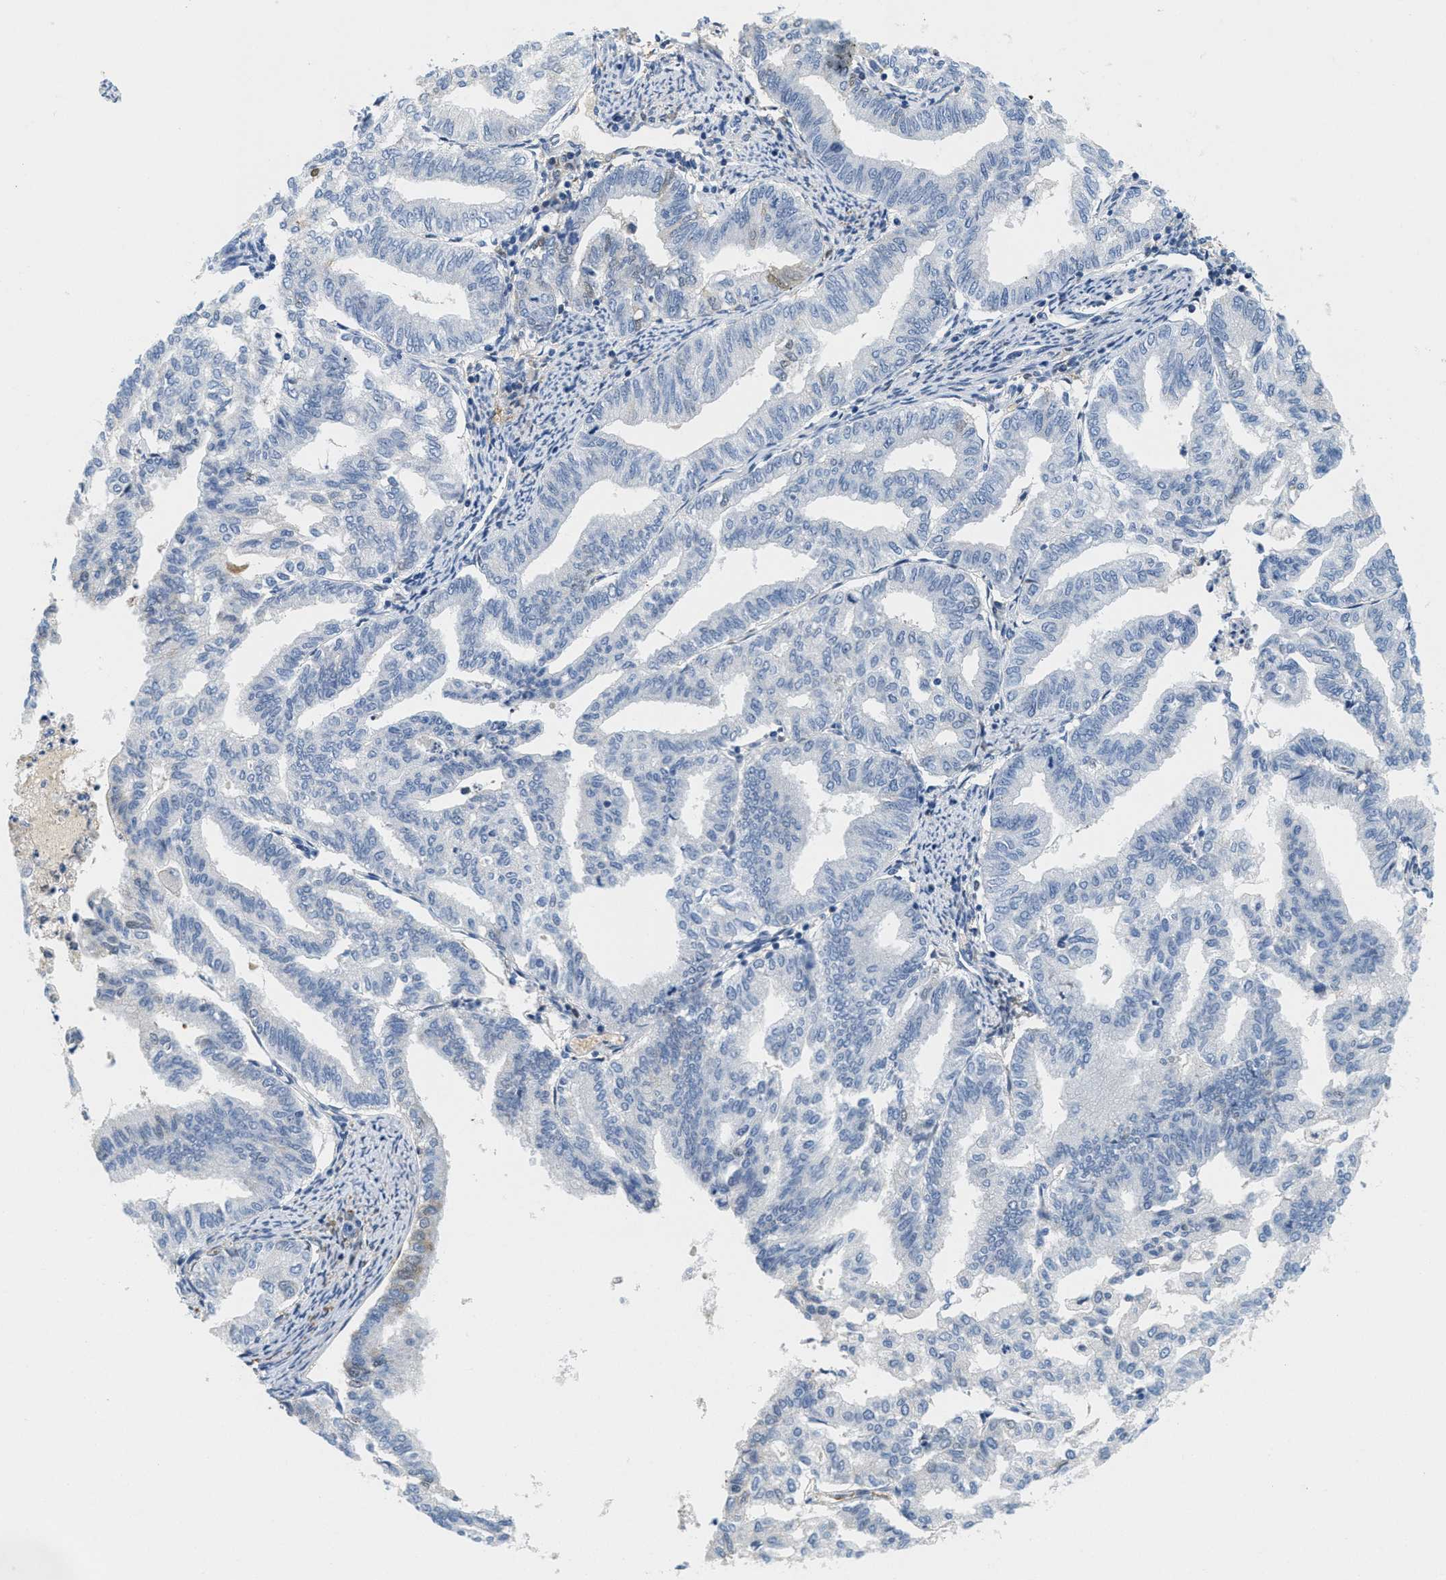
{"staining": {"intensity": "negative", "quantity": "none", "location": "none"}, "tissue": "endometrial cancer", "cell_type": "Tumor cells", "image_type": "cancer", "snomed": [{"axis": "morphology", "description": "Adenocarcinoma, NOS"}, {"axis": "topography", "description": "Endometrium"}], "caption": "Human endometrial cancer (adenocarcinoma) stained for a protein using immunohistochemistry displays no expression in tumor cells.", "gene": "SERPINA1", "patient": {"sex": "female", "age": 79}}